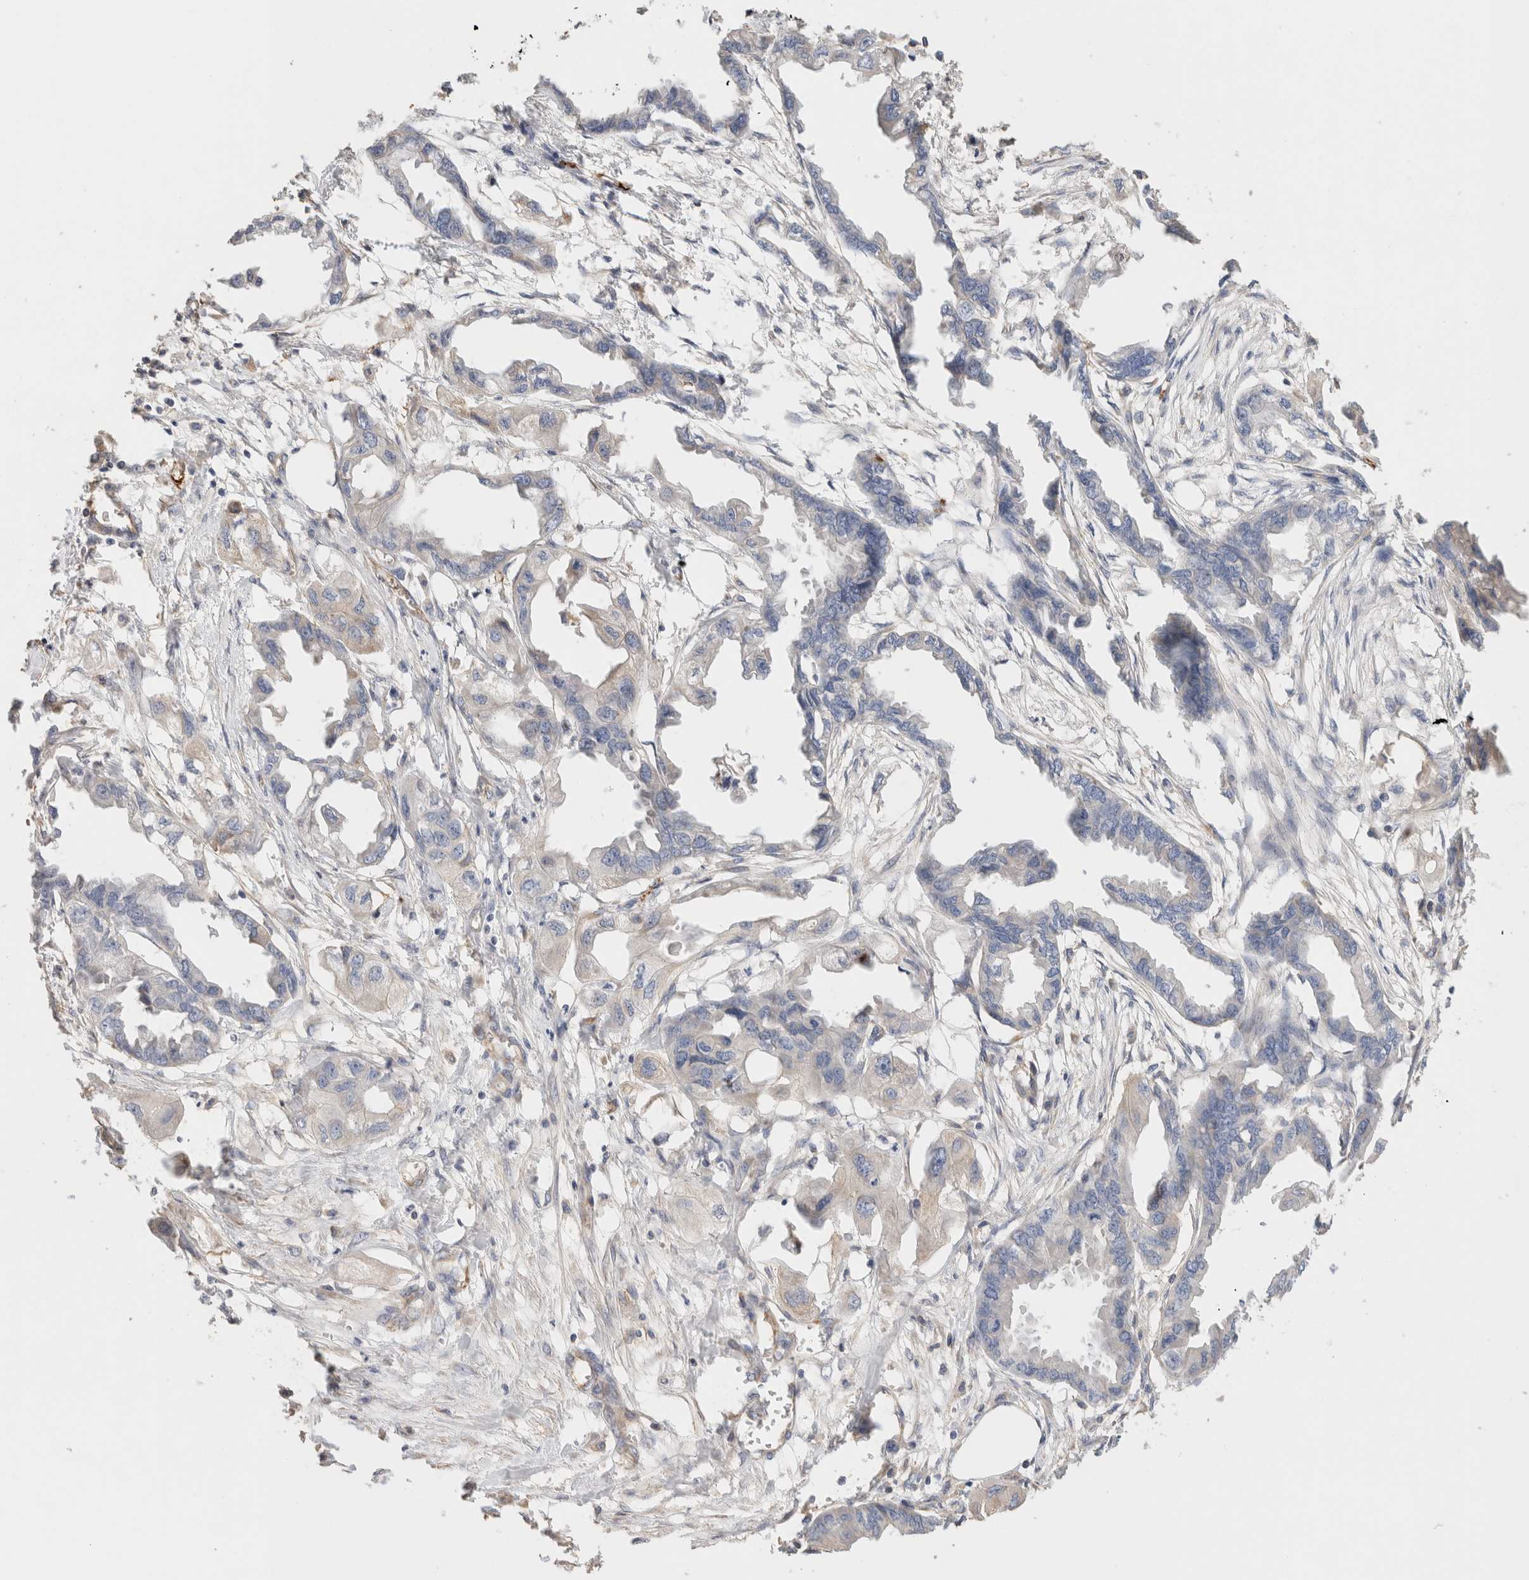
{"staining": {"intensity": "negative", "quantity": "none", "location": "none"}, "tissue": "endometrial cancer", "cell_type": "Tumor cells", "image_type": "cancer", "snomed": [{"axis": "morphology", "description": "Adenocarcinoma, NOS"}, {"axis": "morphology", "description": "Adenocarcinoma, metastatic, NOS"}, {"axis": "topography", "description": "Adipose tissue"}, {"axis": "topography", "description": "Endometrium"}], "caption": "Immunohistochemistry (IHC) micrograph of neoplastic tissue: human adenocarcinoma (endometrial) stained with DAB demonstrates no significant protein staining in tumor cells.", "gene": "PROS1", "patient": {"sex": "female", "age": 67}}